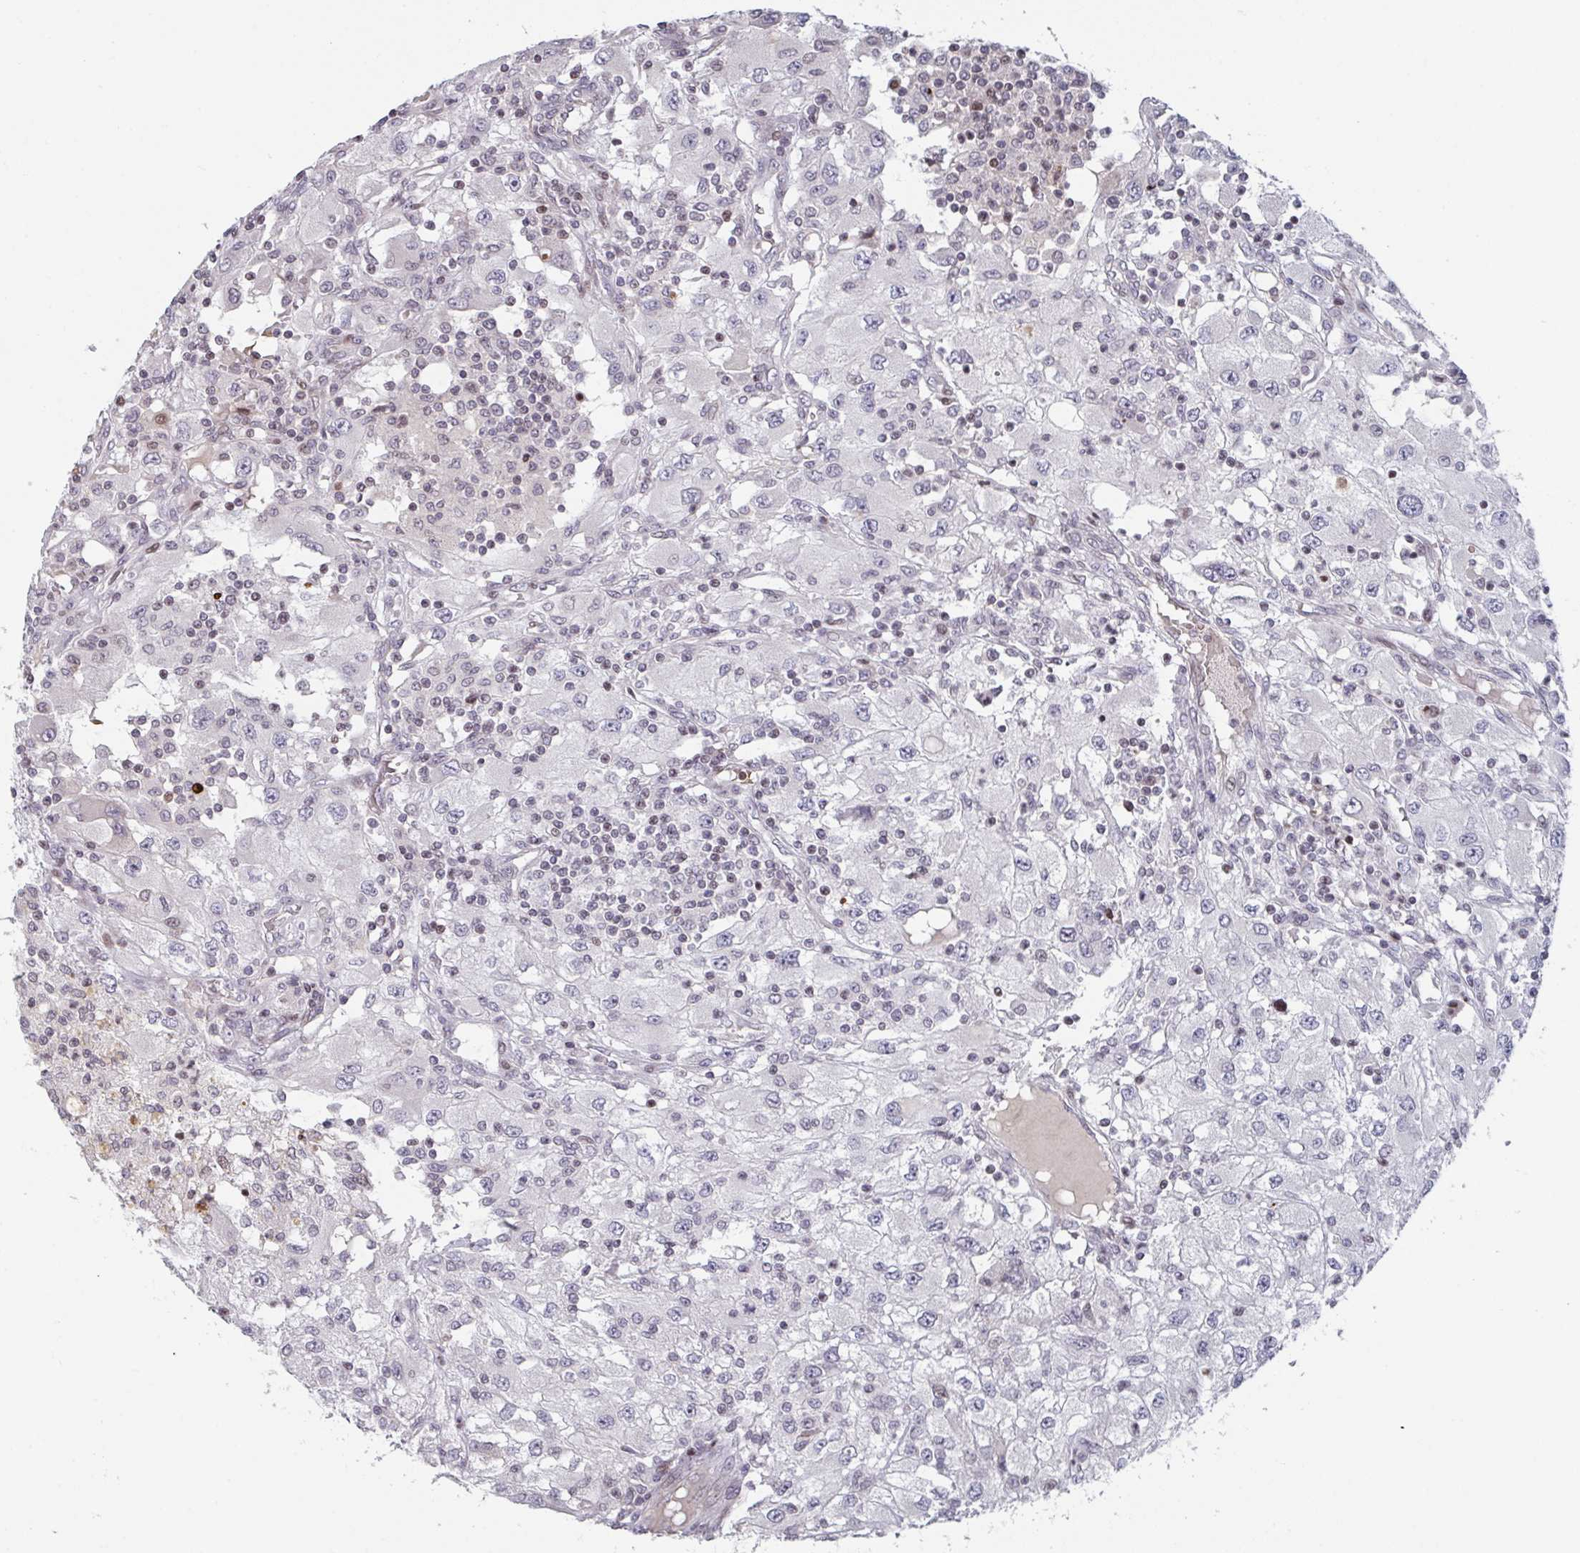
{"staining": {"intensity": "negative", "quantity": "none", "location": "none"}, "tissue": "renal cancer", "cell_type": "Tumor cells", "image_type": "cancer", "snomed": [{"axis": "morphology", "description": "Adenocarcinoma, NOS"}, {"axis": "topography", "description": "Kidney"}], "caption": "This is an immunohistochemistry (IHC) micrograph of adenocarcinoma (renal). There is no expression in tumor cells.", "gene": "PCDHB8", "patient": {"sex": "female", "age": 67}}